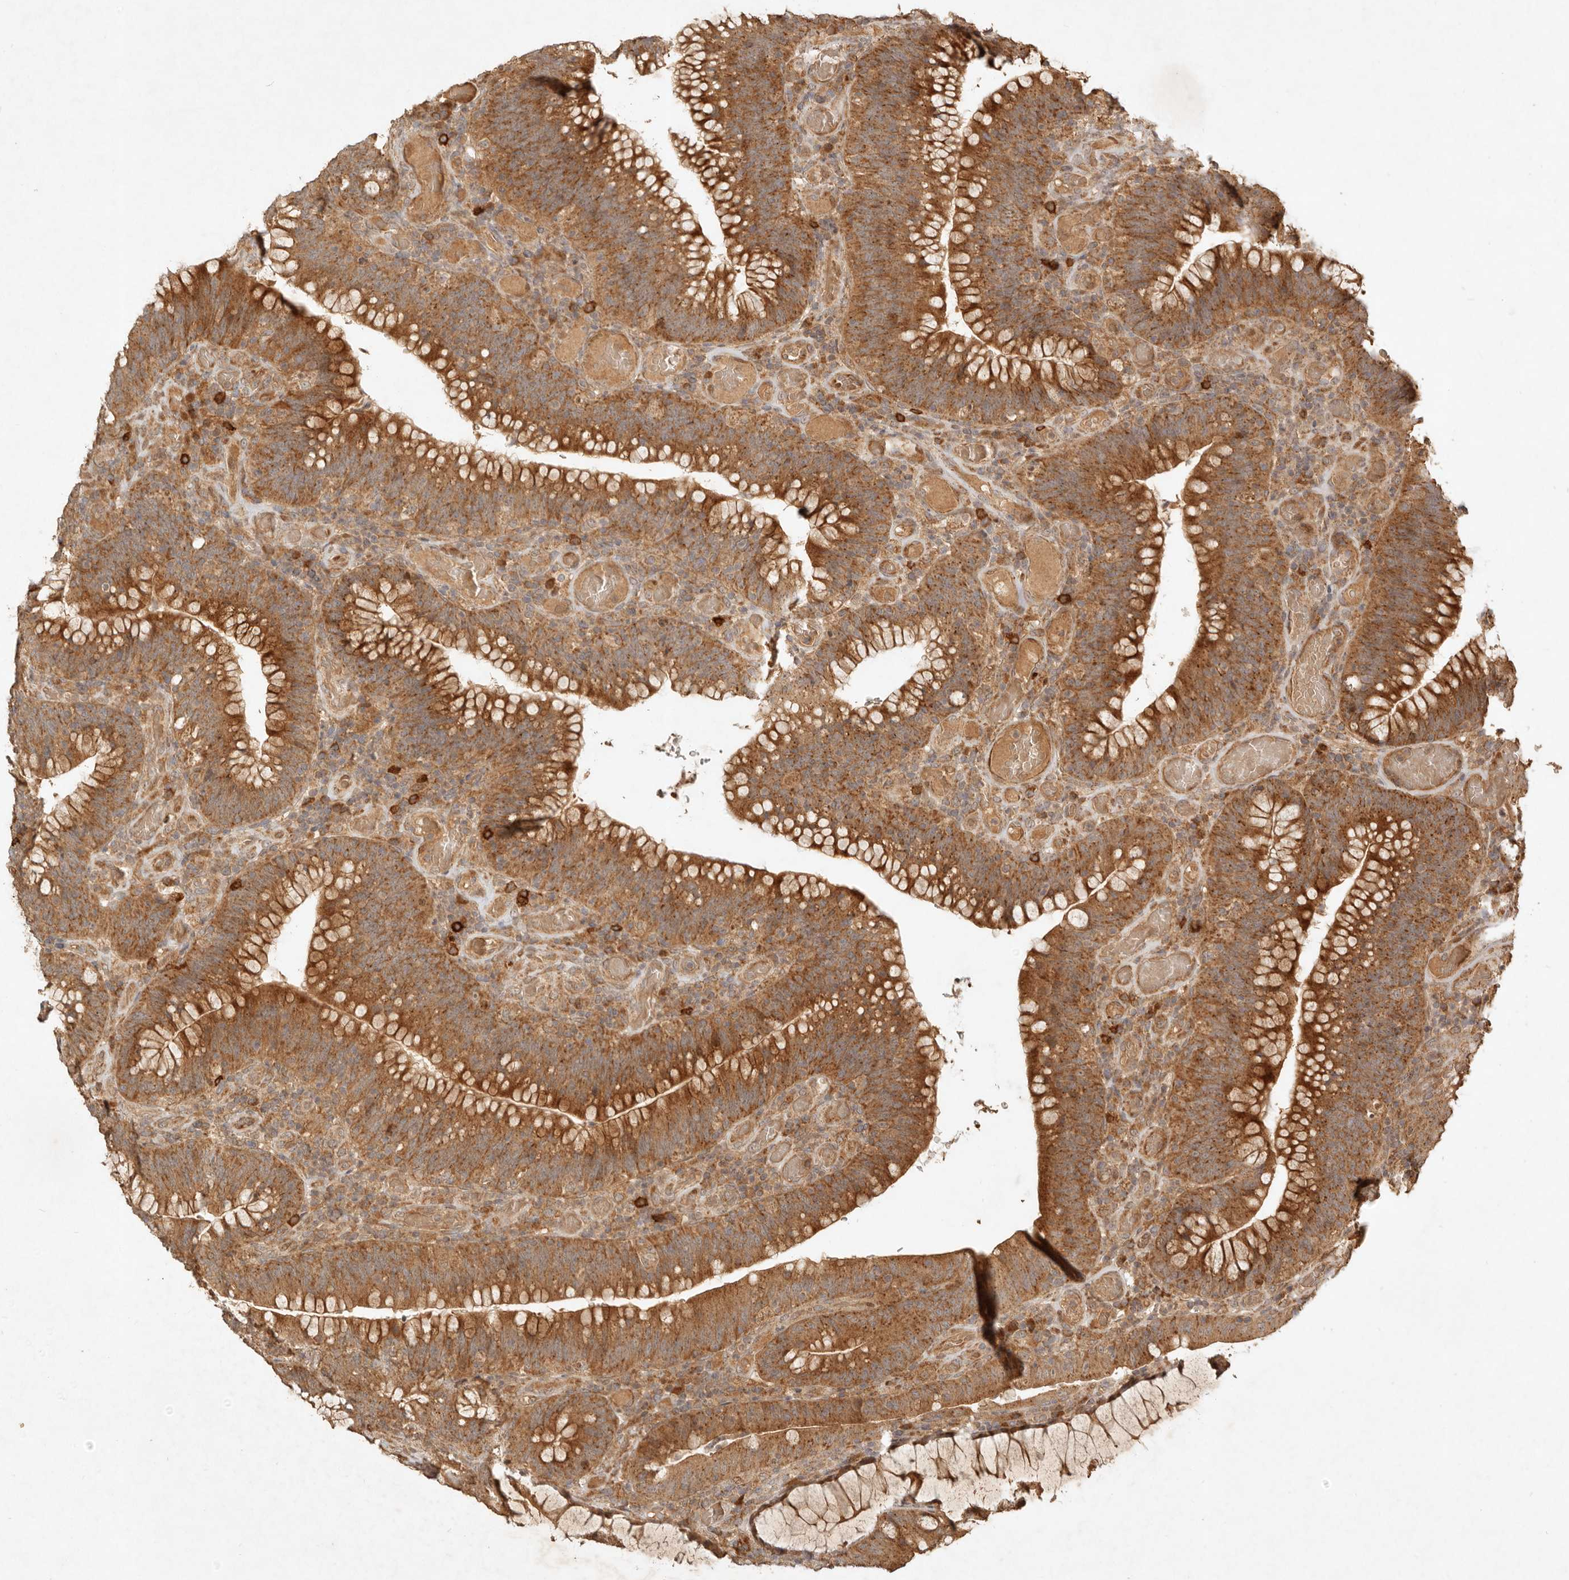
{"staining": {"intensity": "strong", "quantity": ">75%", "location": "cytoplasmic/membranous"}, "tissue": "colorectal cancer", "cell_type": "Tumor cells", "image_type": "cancer", "snomed": [{"axis": "morphology", "description": "Normal tissue, NOS"}, {"axis": "topography", "description": "Colon"}], "caption": "Immunohistochemical staining of colorectal cancer exhibits high levels of strong cytoplasmic/membranous positivity in approximately >75% of tumor cells.", "gene": "CLEC4C", "patient": {"sex": "female", "age": 82}}